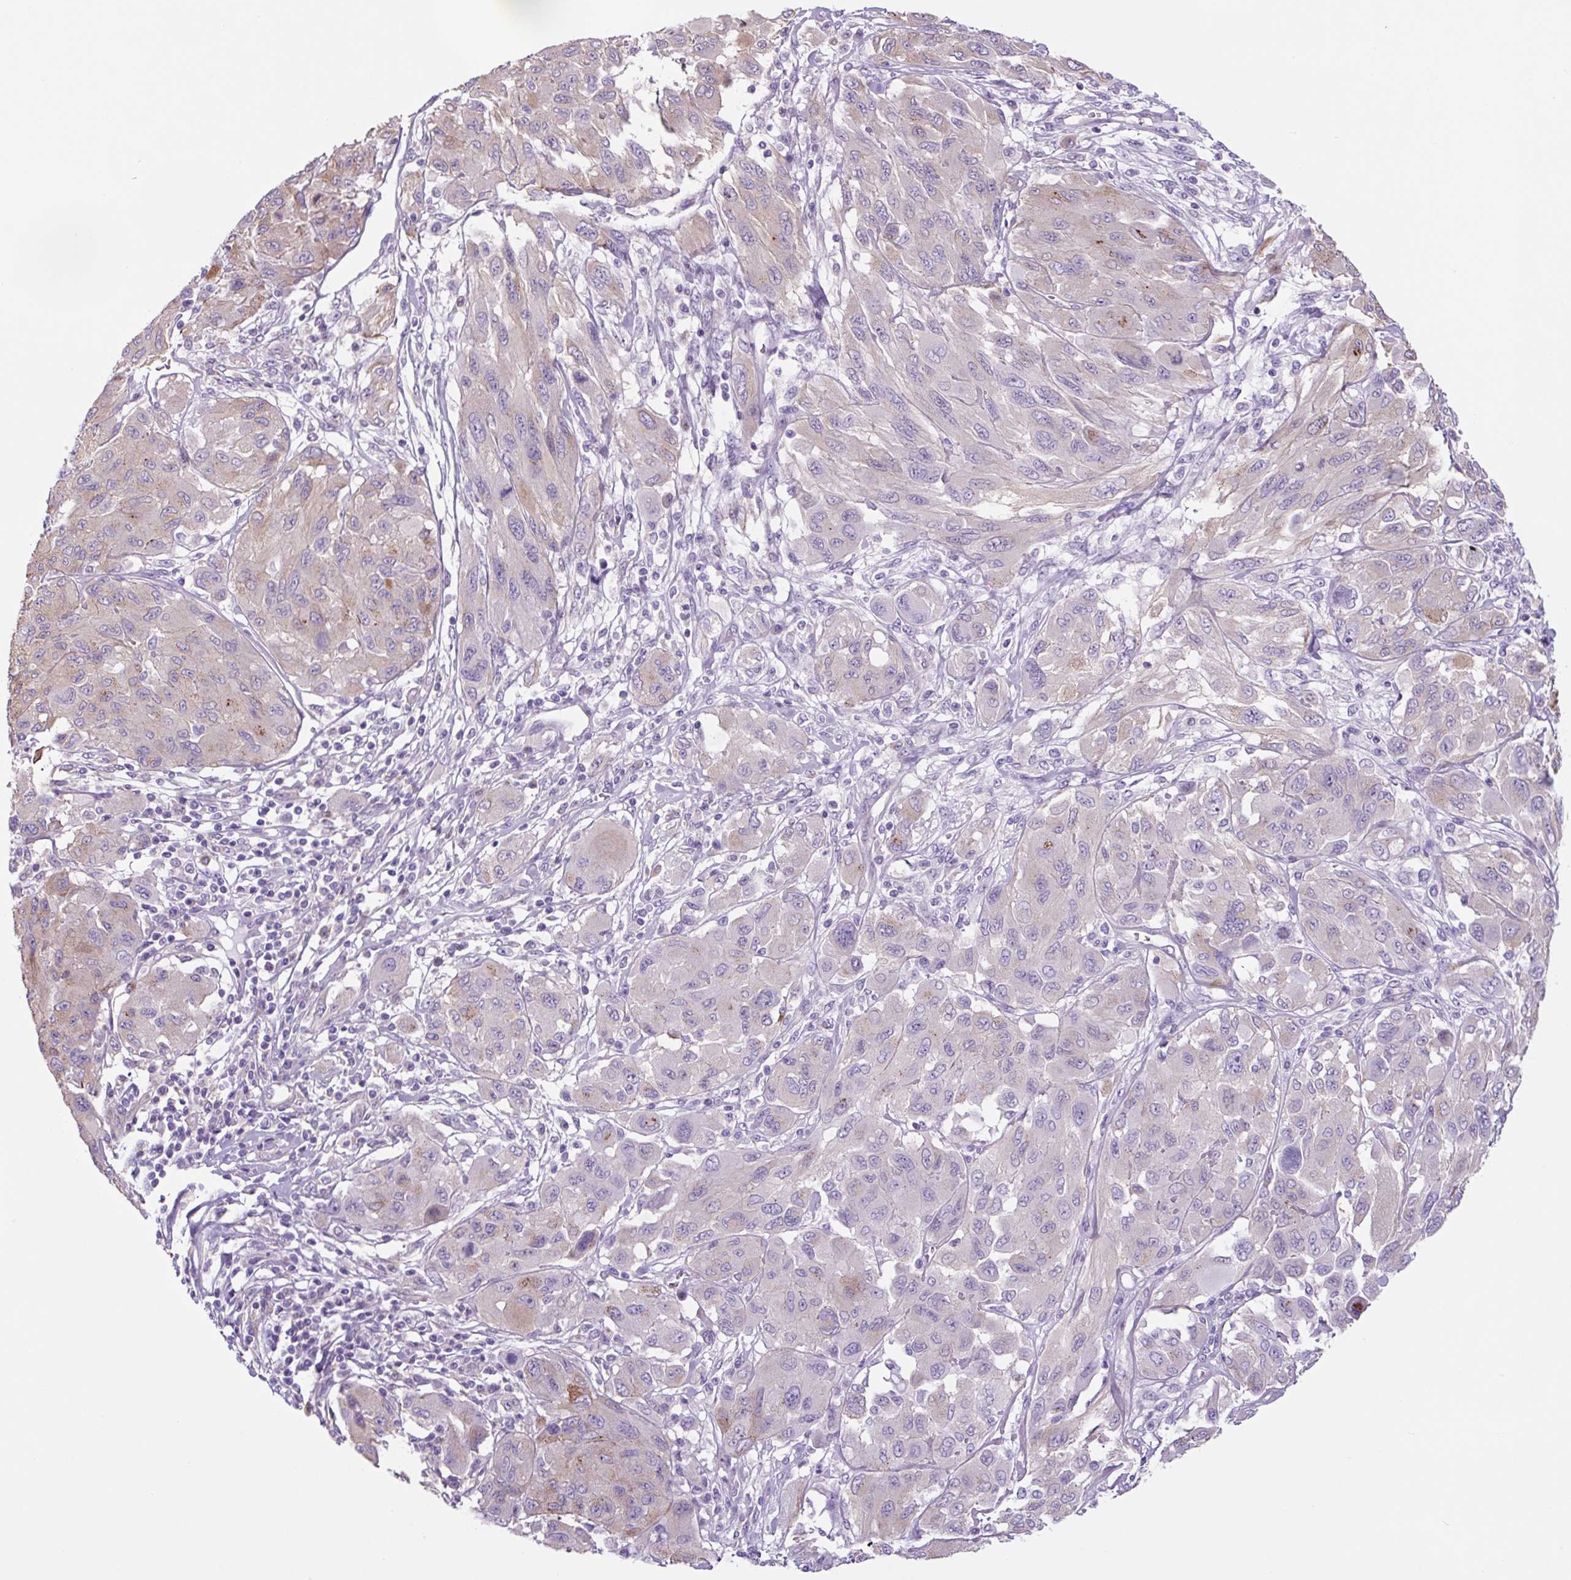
{"staining": {"intensity": "moderate", "quantity": "<25%", "location": "cytoplasmic/membranous"}, "tissue": "melanoma", "cell_type": "Tumor cells", "image_type": "cancer", "snomed": [{"axis": "morphology", "description": "Malignant melanoma, NOS"}, {"axis": "topography", "description": "Skin"}], "caption": "A brown stain shows moderate cytoplasmic/membranous positivity of a protein in human malignant melanoma tumor cells. The staining was performed using DAB (3,3'-diaminobenzidine) to visualize the protein expression in brown, while the nuclei were stained in blue with hematoxylin (Magnification: 20x).", "gene": "GORASP1", "patient": {"sex": "female", "age": 91}}